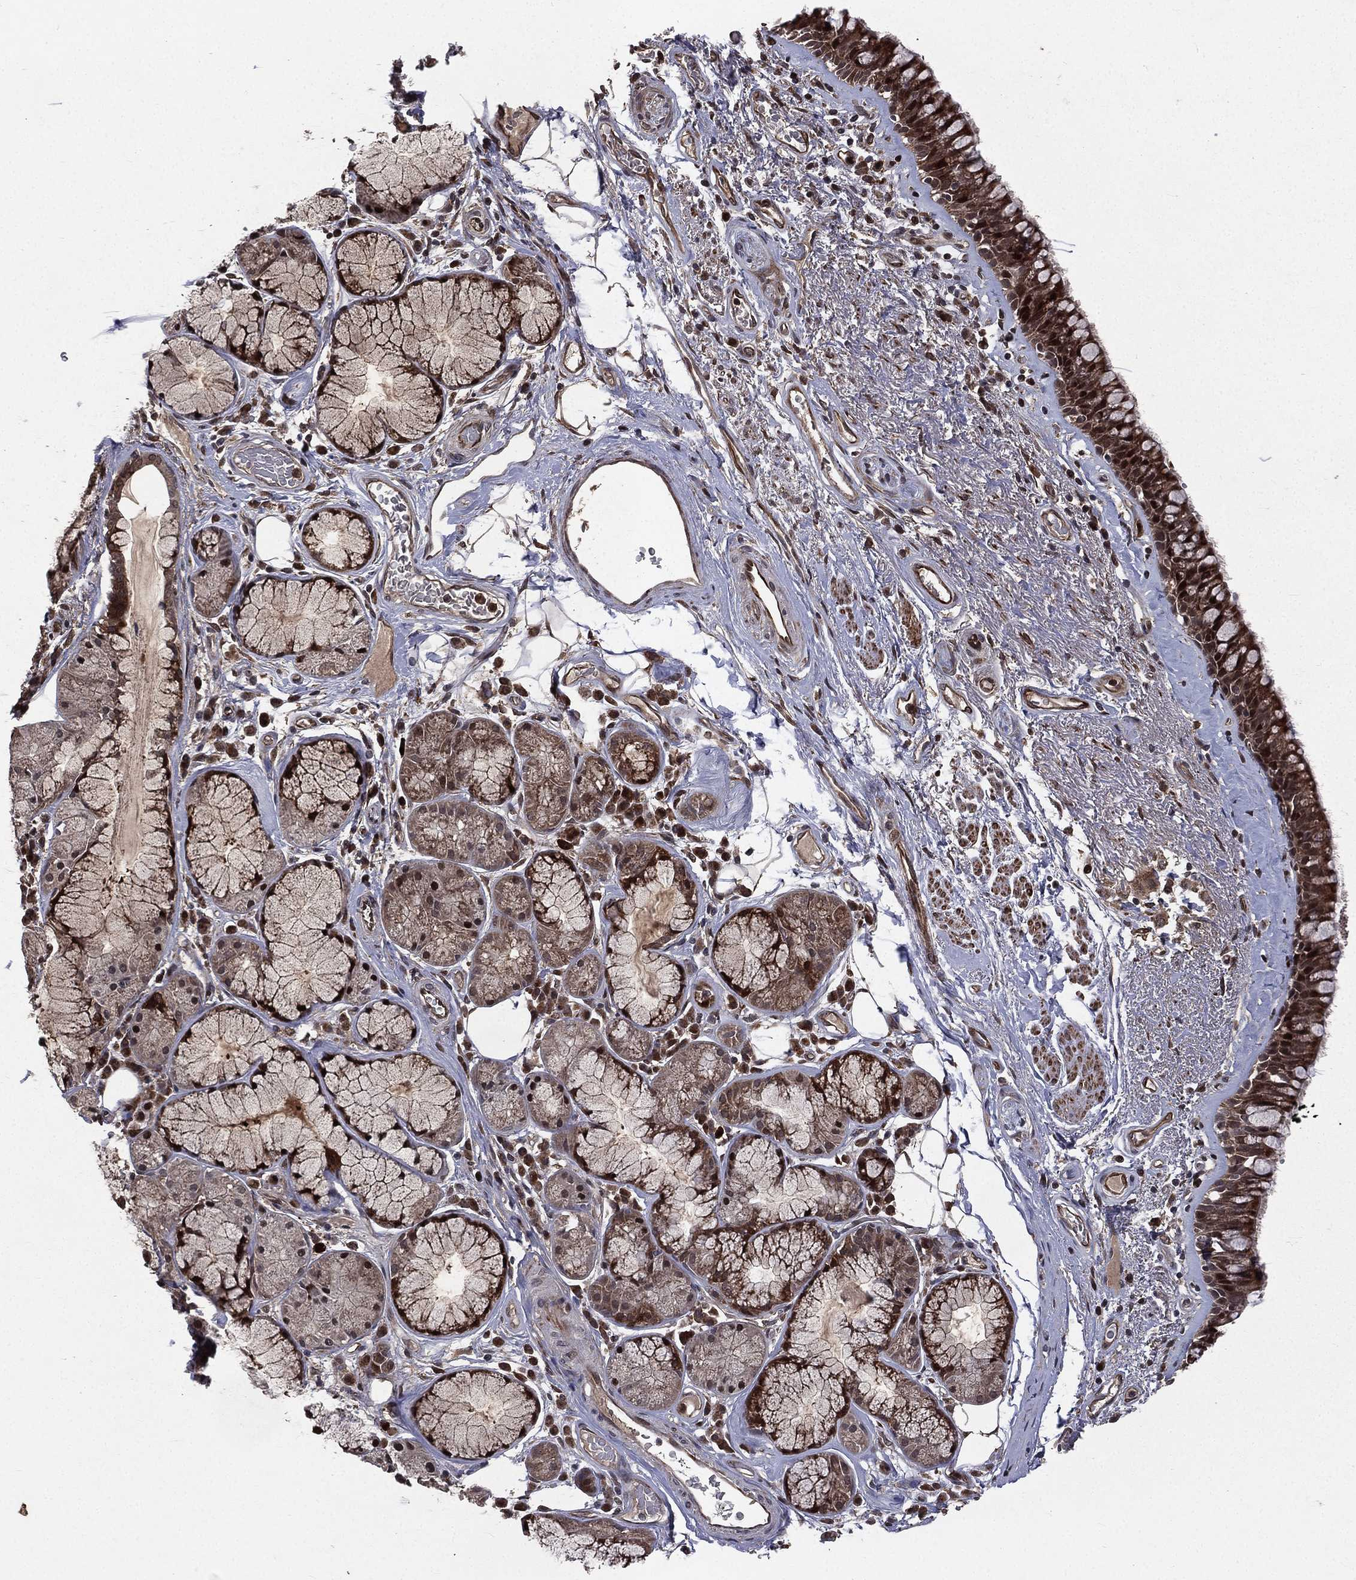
{"staining": {"intensity": "strong", "quantity": ">75%", "location": "cytoplasmic/membranous,nuclear"}, "tissue": "bronchus", "cell_type": "Respiratory epithelial cells", "image_type": "normal", "snomed": [{"axis": "morphology", "description": "Normal tissue, NOS"}, {"axis": "topography", "description": "Bronchus"}], "caption": "Bronchus stained with DAB (3,3'-diaminobenzidine) immunohistochemistry (IHC) displays high levels of strong cytoplasmic/membranous,nuclear staining in about >75% of respiratory epithelial cells.", "gene": "LENG8", "patient": {"sex": "male", "age": 82}}